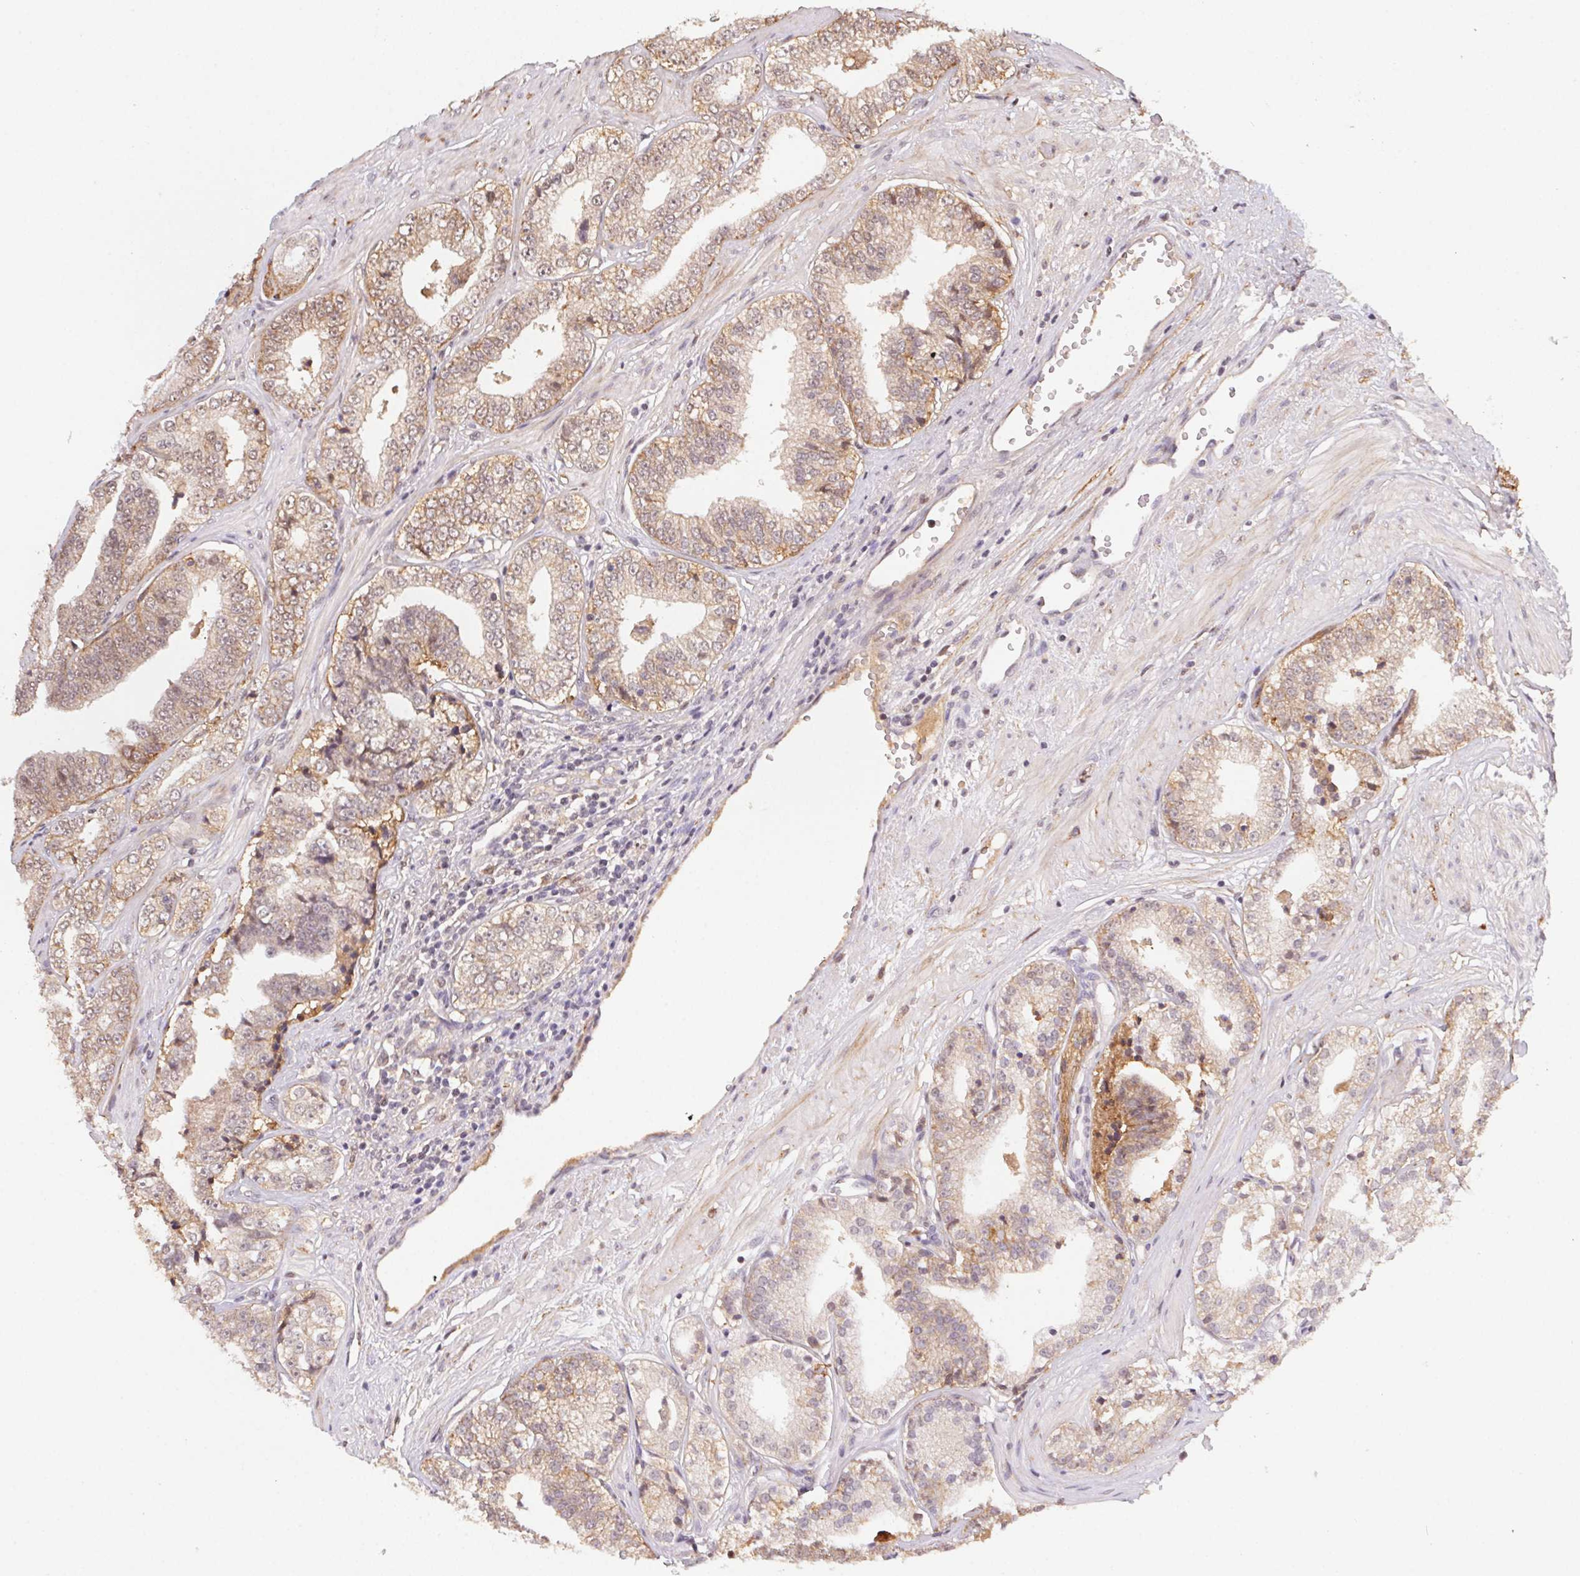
{"staining": {"intensity": "weak", "quantity": ">75%", "location": "cytoplasmic/membranous"}, "tissue": "prostate cancer", "cell_type": "Tumor cells", "image_type": "cancer", "snomed": [{"axis": "morphology", "description": "Adenocarcinoma, Low grade"}, {"axis": "topography", "description": "Prostate"}], "caption": "A histopathology image of human prostate low-grade adenocarcinoma stained for a protein reveals weak cytoplasmic/membranous brown staining in tumor cells. (DAB = brown stain, brightfield microscopy at high magnification).", "gene": "SLC52A2", "patient": {"sex": "male", "age": 60}}